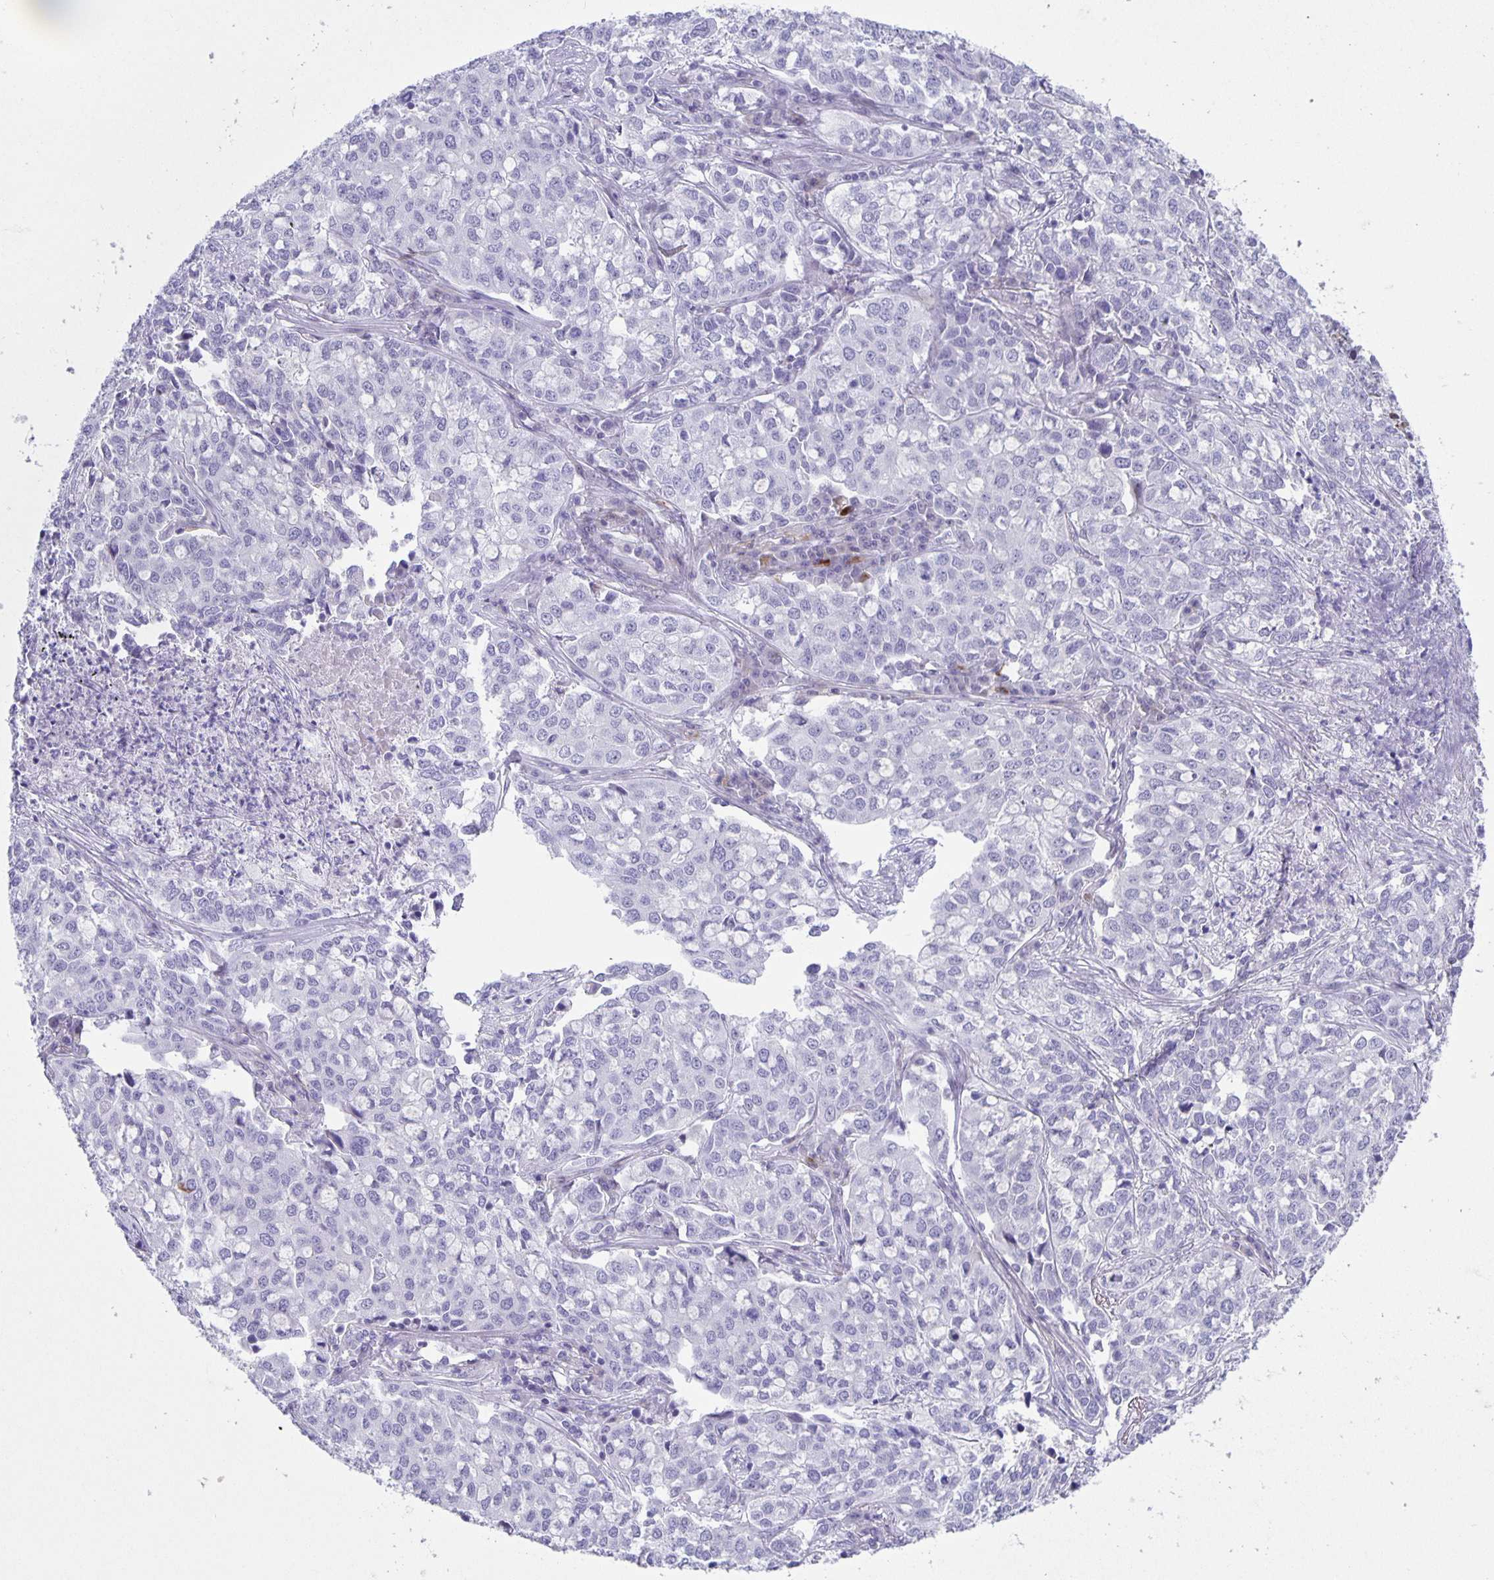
{"staining": {"intensity": "negative", "quantity": "none", "location": "none"}, "tissue": "lung cancer", "cell_type": "Tumor cells", "image_type": "cancer", "snomed": [{"axis": "morphology", "description": "Adenocarcinoma, NOS"}, {"axis": "morphology", "description": "Adenocarcinoma, metastatic, NOS"}, {"axis": "topography", "description": "Lymph node"}, {"axis": "topography", "description": "Lung"}], "caption": "The image exhibits no staining of tumor cells in lung cancer.", "gene": "PHRF1", "patient": {"sex": "female", "age": 65}}